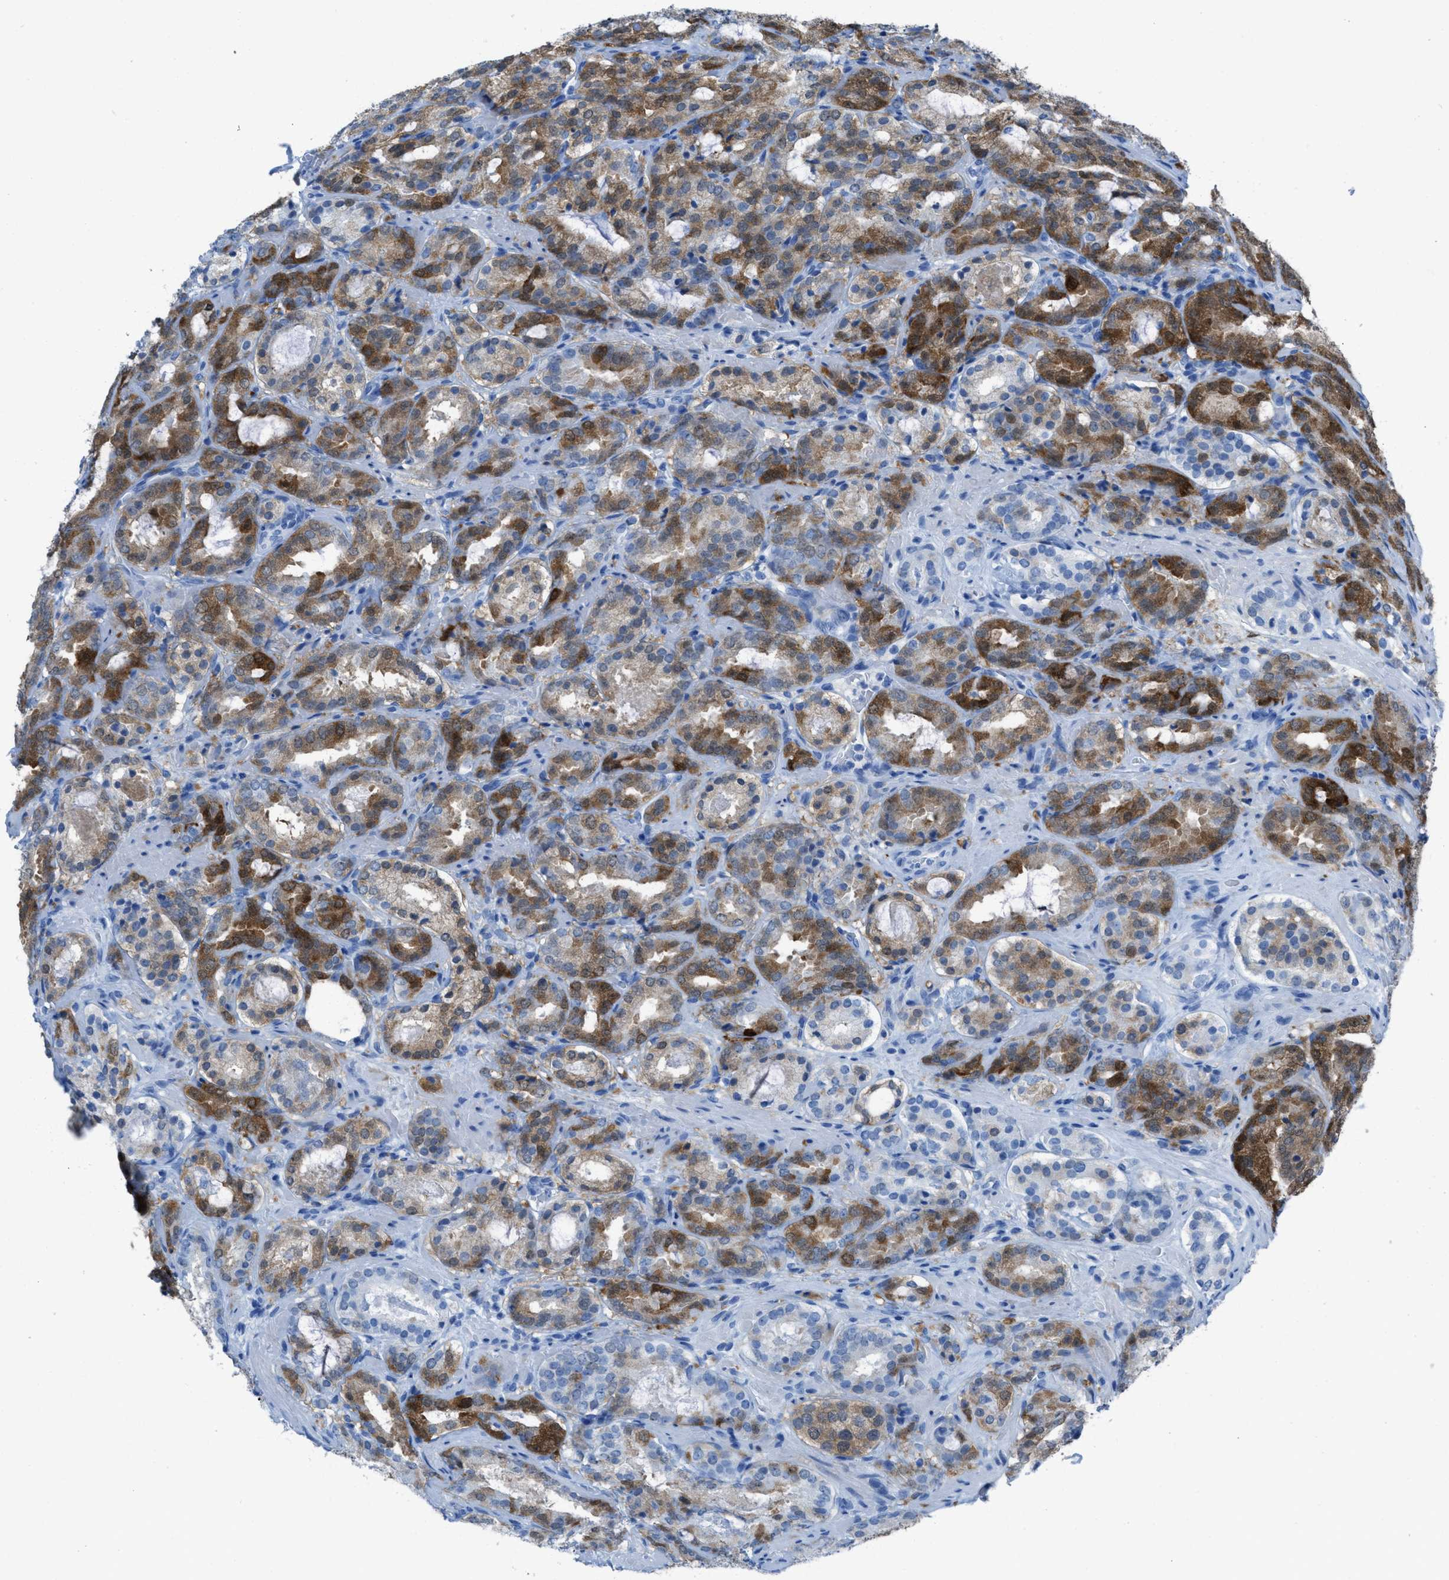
{"staining": {"intensity": "moderate", "quantity": ">75%", "location": "cytoplasmic/membranous"}, "tissue": "prostate cancer", "cell_type": "Tumor cells", "image_type": "cancer", "snomed": [{"axis": "morphology", "description": "Adenocarcinoma, Low grade"}, {"axis": "topography", "description": "Prostate"}], "caption": "Prostate cancer was stained to show a protein in brown. There is medium levels of moderate cytoplasmic/membranous positivity in about >75% of tumor cells. Immunohistochemistry (ihc) stains the protein of interest in brown and the nuclei are stained blue.", "gene": "CDKN2A", "patient": {"sex": "male", "age": 69}}